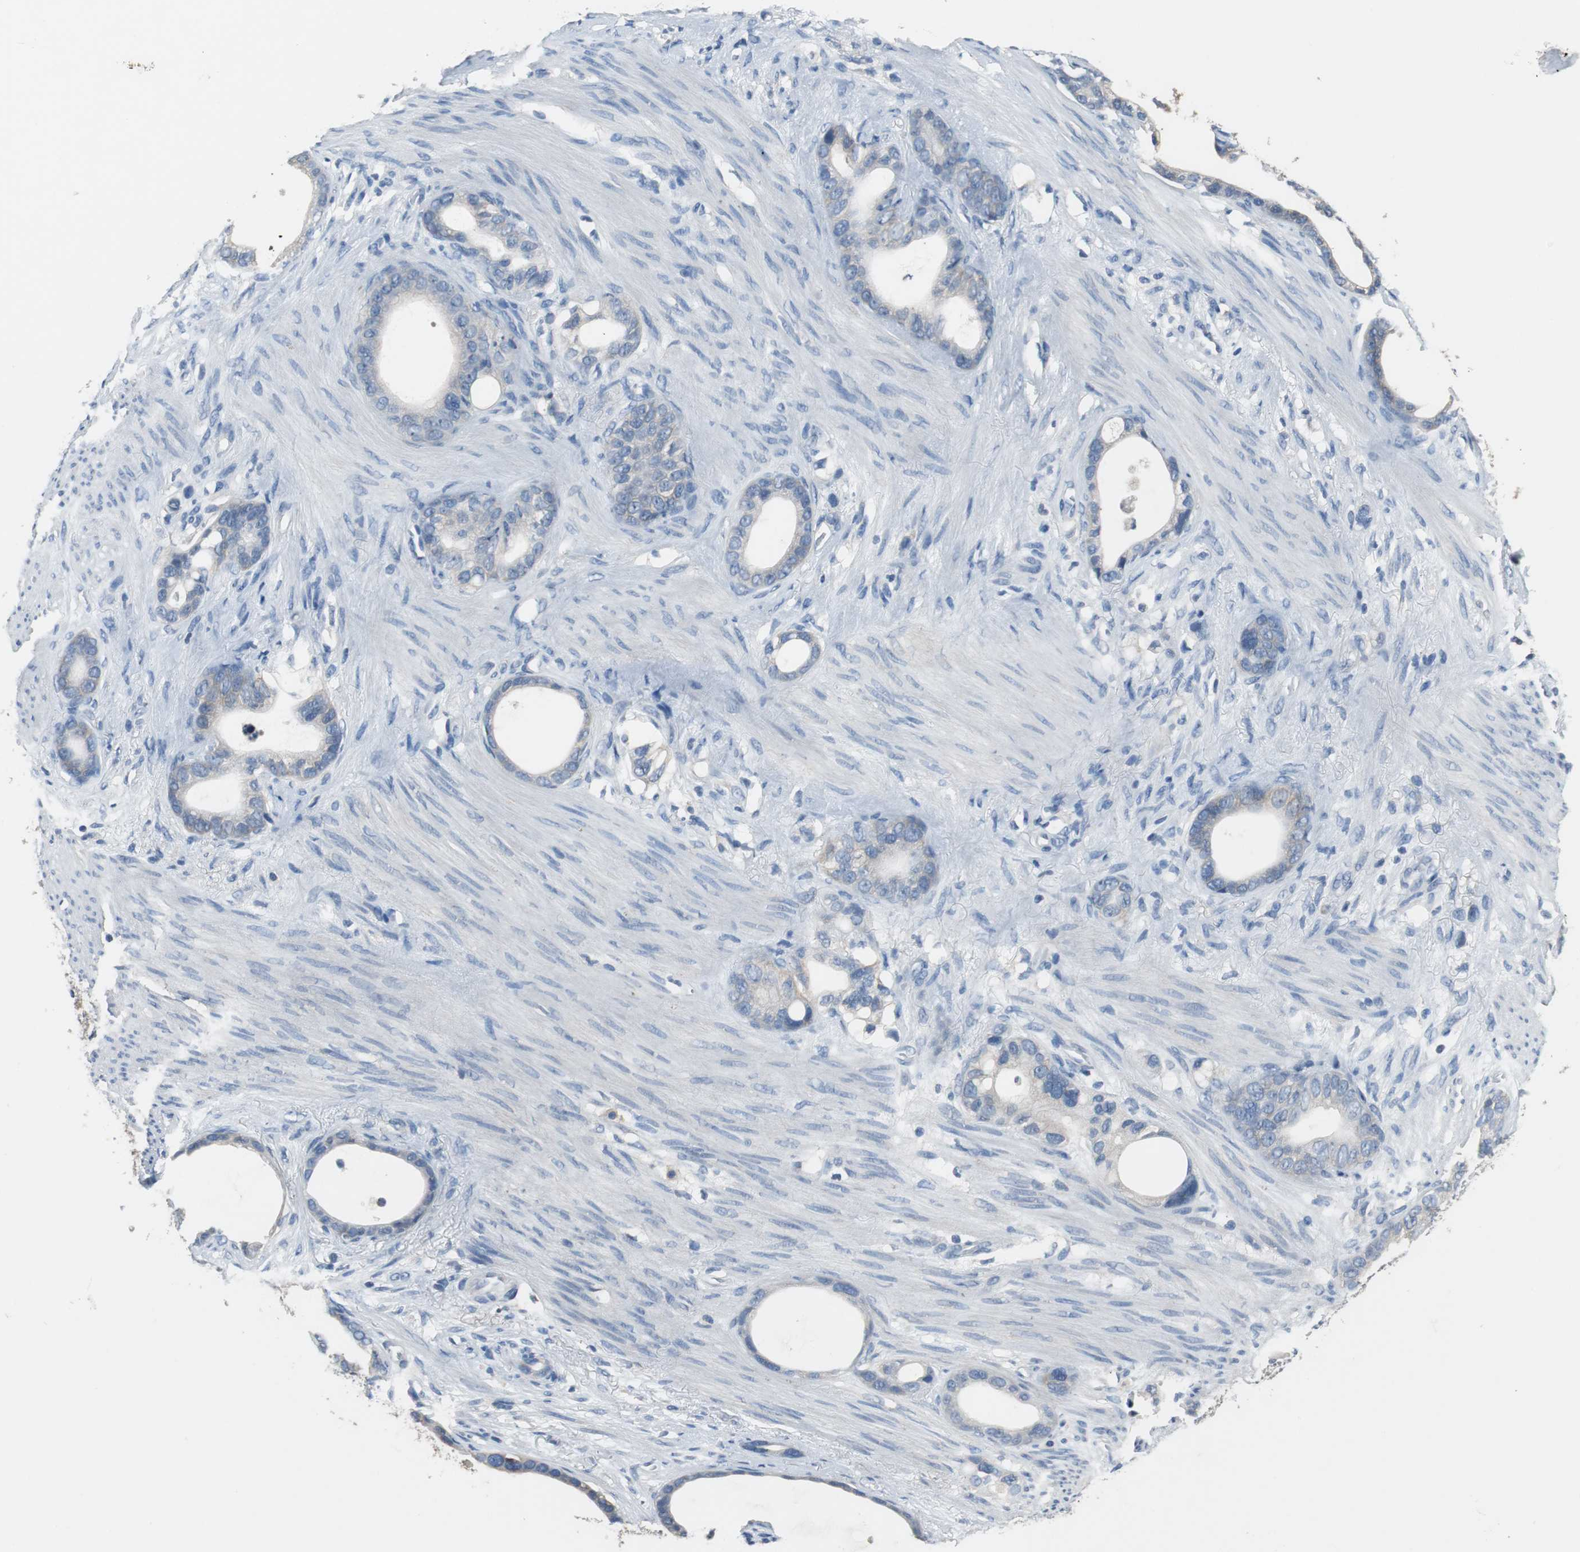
{"staining": {"intensity": "weak", "quantity": "<25%", "location": "cytoplasmic/membranous"}, "tissue": "stomach cancer", "cell_type": "Tumor cells", "image_type": "cancer", "snomed": [{"axis": "morphology", "description": "Adenocarcinoma, NOS"}, {"axis": "topography", "description": "Stomach"}], "caption": "Photomicrograph shows no protein positivity in tumor cells of stomach cancer tissue.", "gene": "PRKCA", "patient": {"sex": "female", "age": 75}}